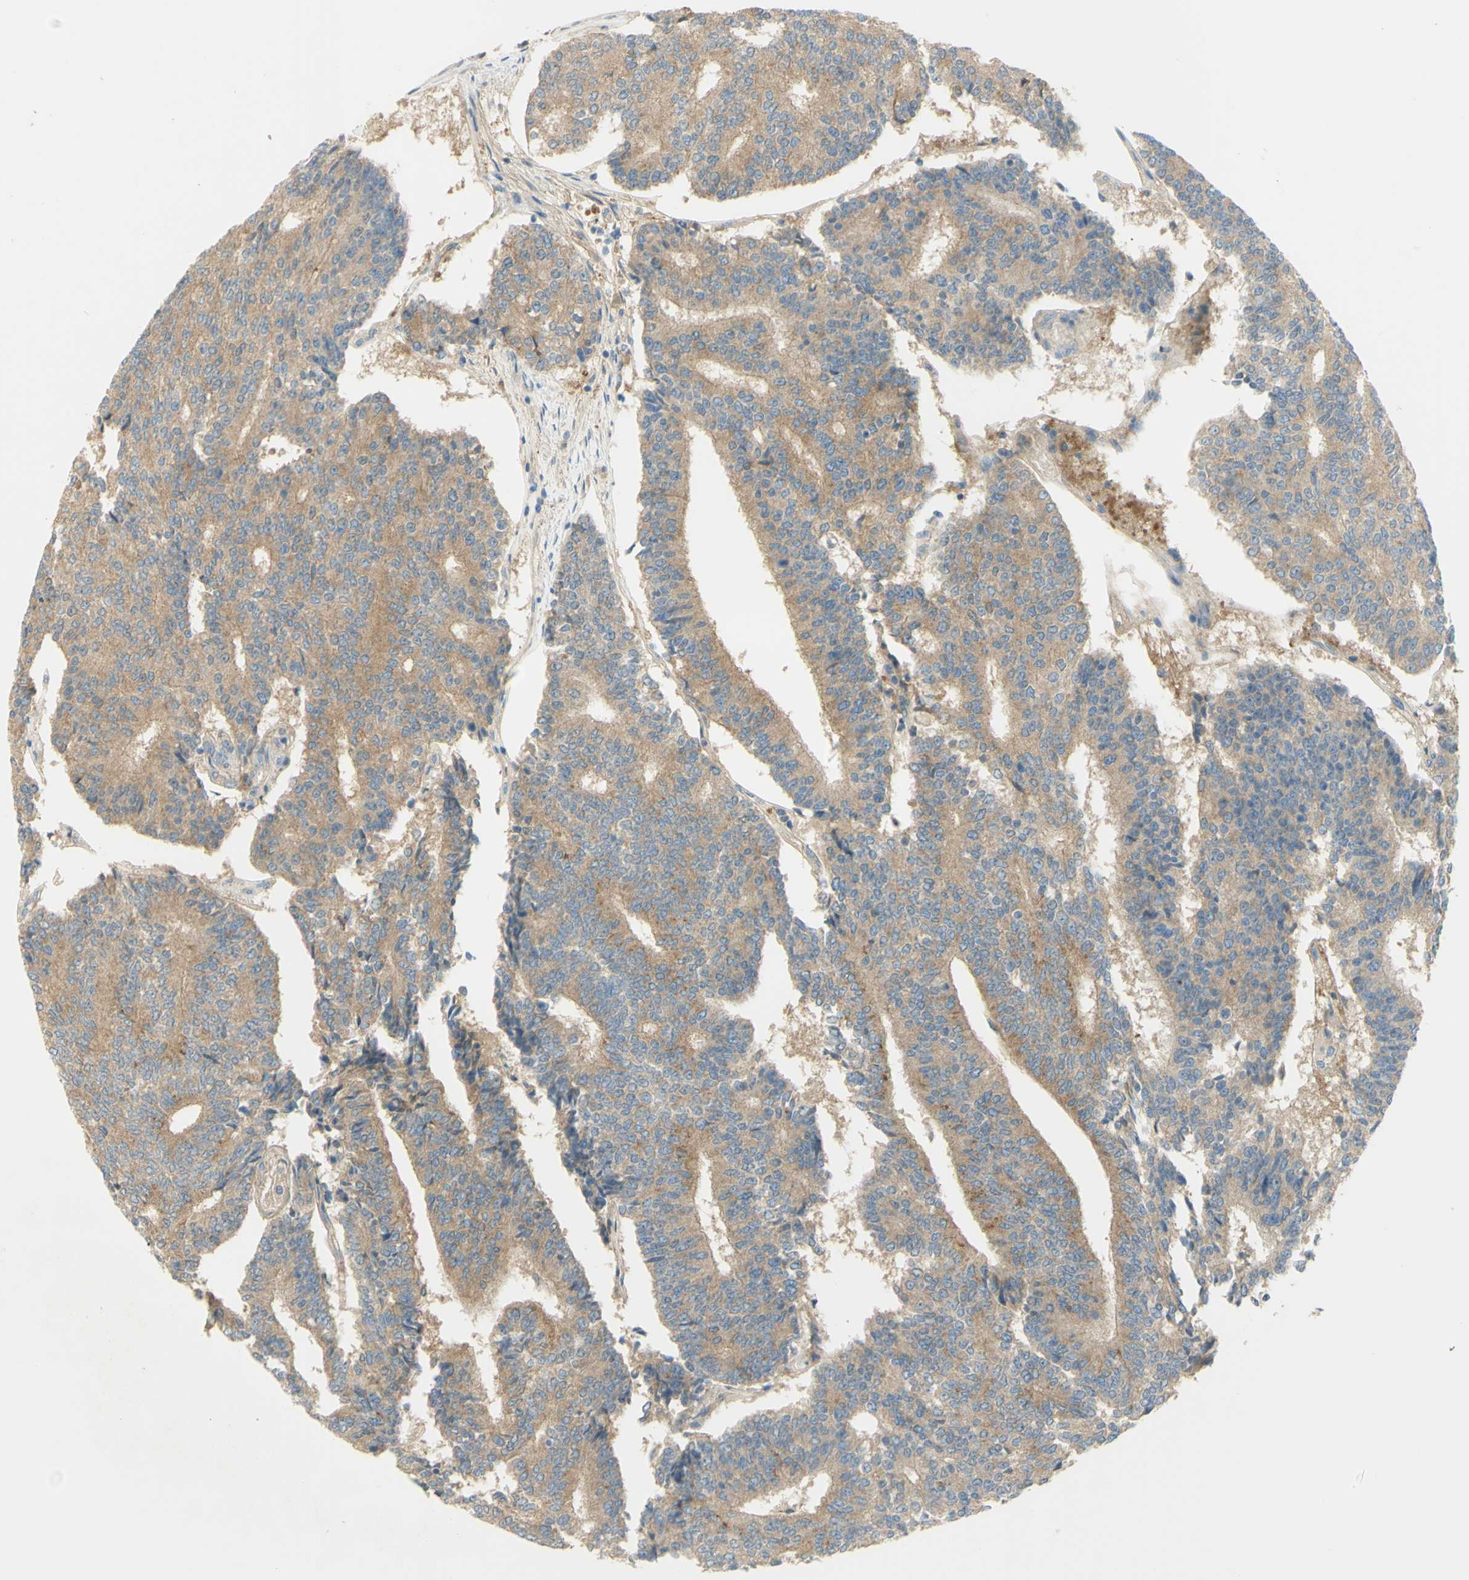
{"staining": {"intensity": "moderate", "quantity": ">75%", "location": "cytoplasmic/membranous"}, "tissue": "prostate cancer", "cell_type": "Tumor cells", "image_type": "cancer", "snomed": [{"axis": "morphology", "description": "Normal tissue, NOS"}, {"axis": "morphology", "description": "Adenocarcinoma, High grade"}, {"axis": "topography", "description": "Prostate"}, {"axis": "topography", "description": "Seminal veicle"}], "caption": "Brown immunohistochemical staining in human high-grade adenocarcinoma (prostate) reveals moderate cytoplasmic/membranous staining in approximately >75% of tumor cells.", "gene": "GCNT3", "patient": {"sex": "male", "age": 55}}